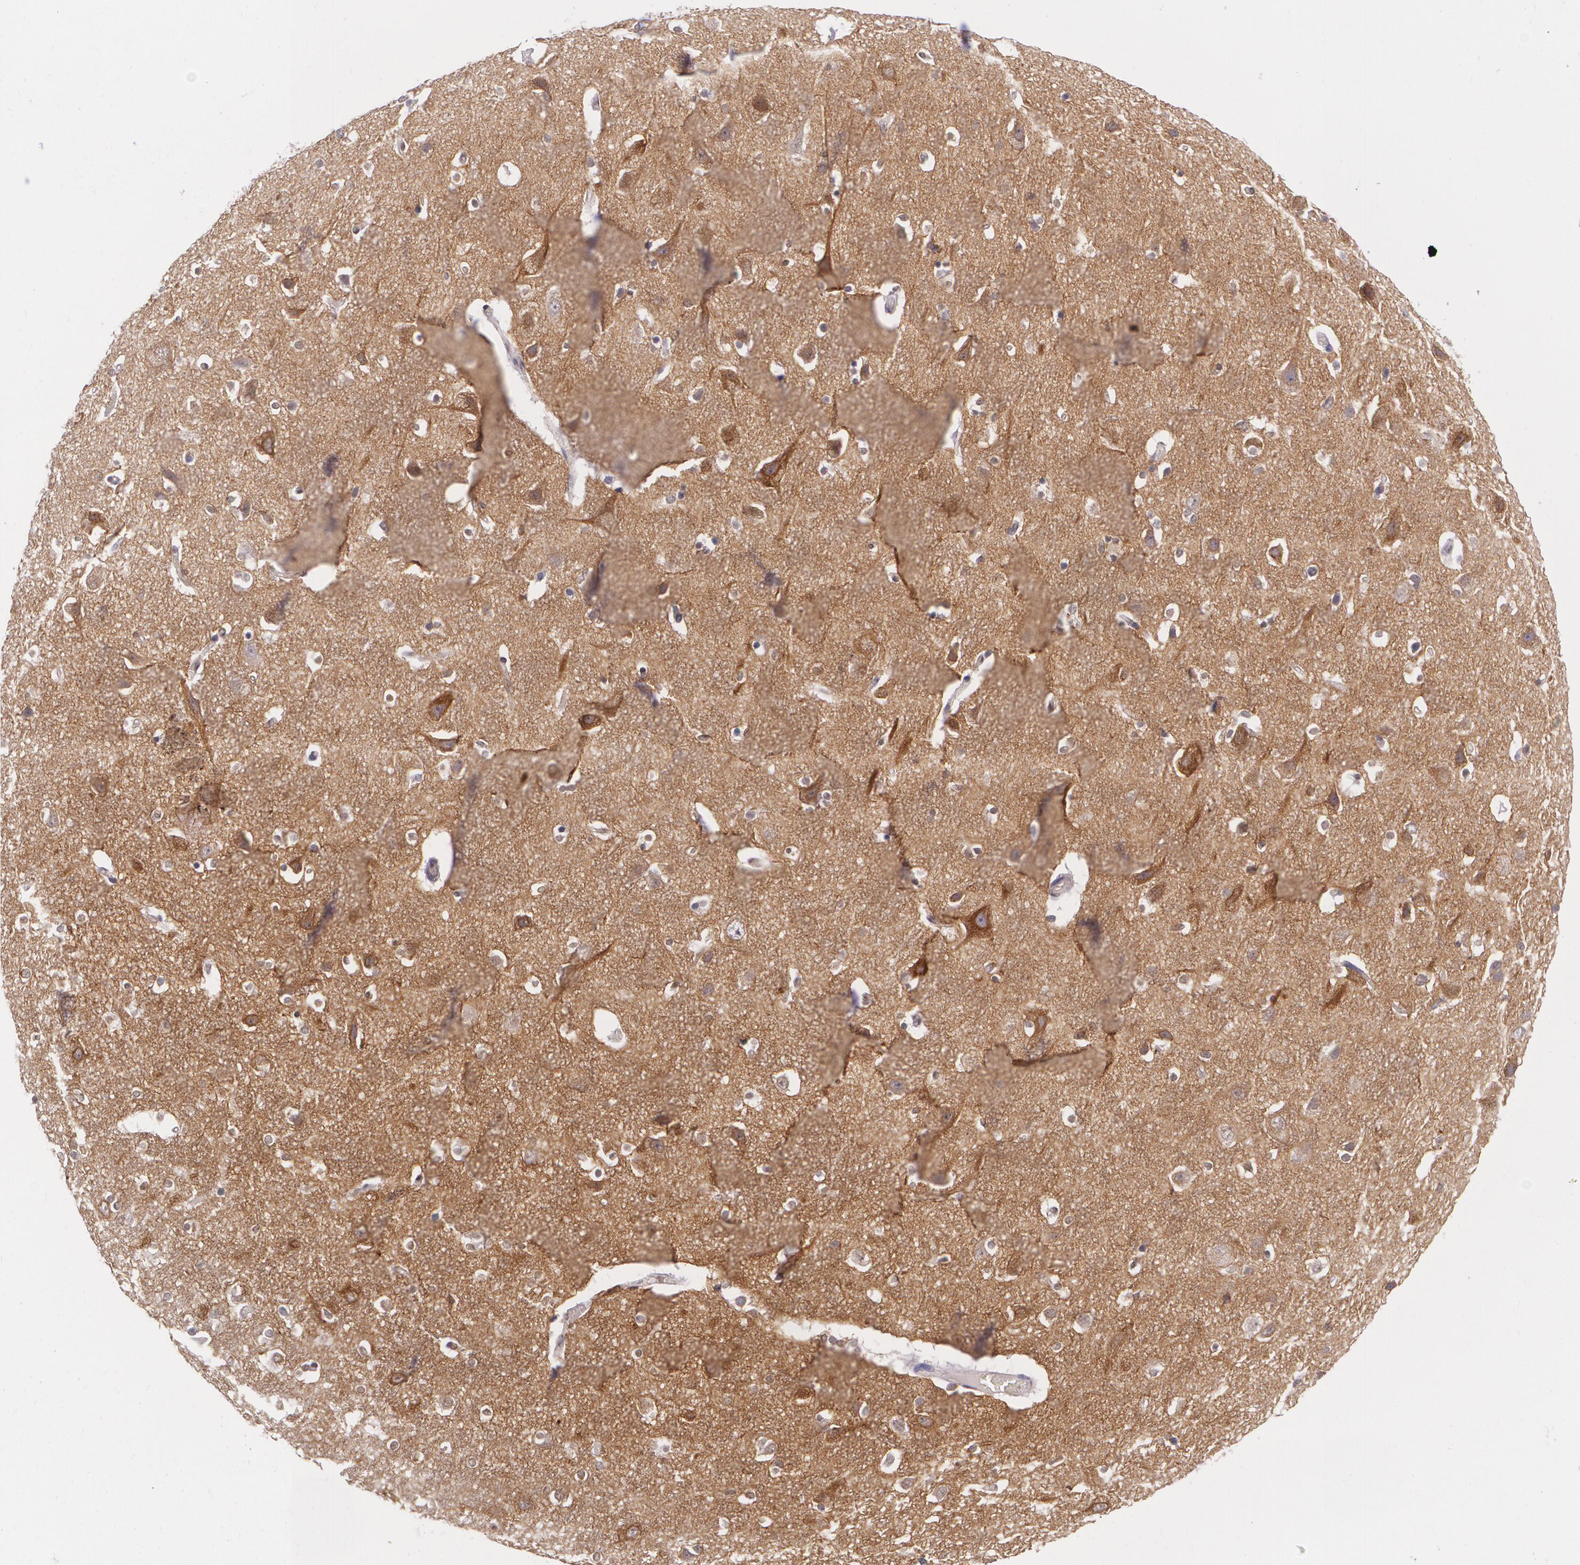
{"staining": {"intensity": "negative", "quantity": "none", "location": "none"}, "tissue": "caudate", "cell_type": "Glial cells", "image_type": "normal", "snomed": [{"axis": "morphology", "description": "Normal tissue, NOS"}, {"axis": "topography", "description": "Lateral ventricle wall"}], "caption": "A histopathology image of caudate stained for a protein demonstrates no brown staining in glial cells.", "gene": "RTN1", "patient": {"sex": "female", "age": 54}}